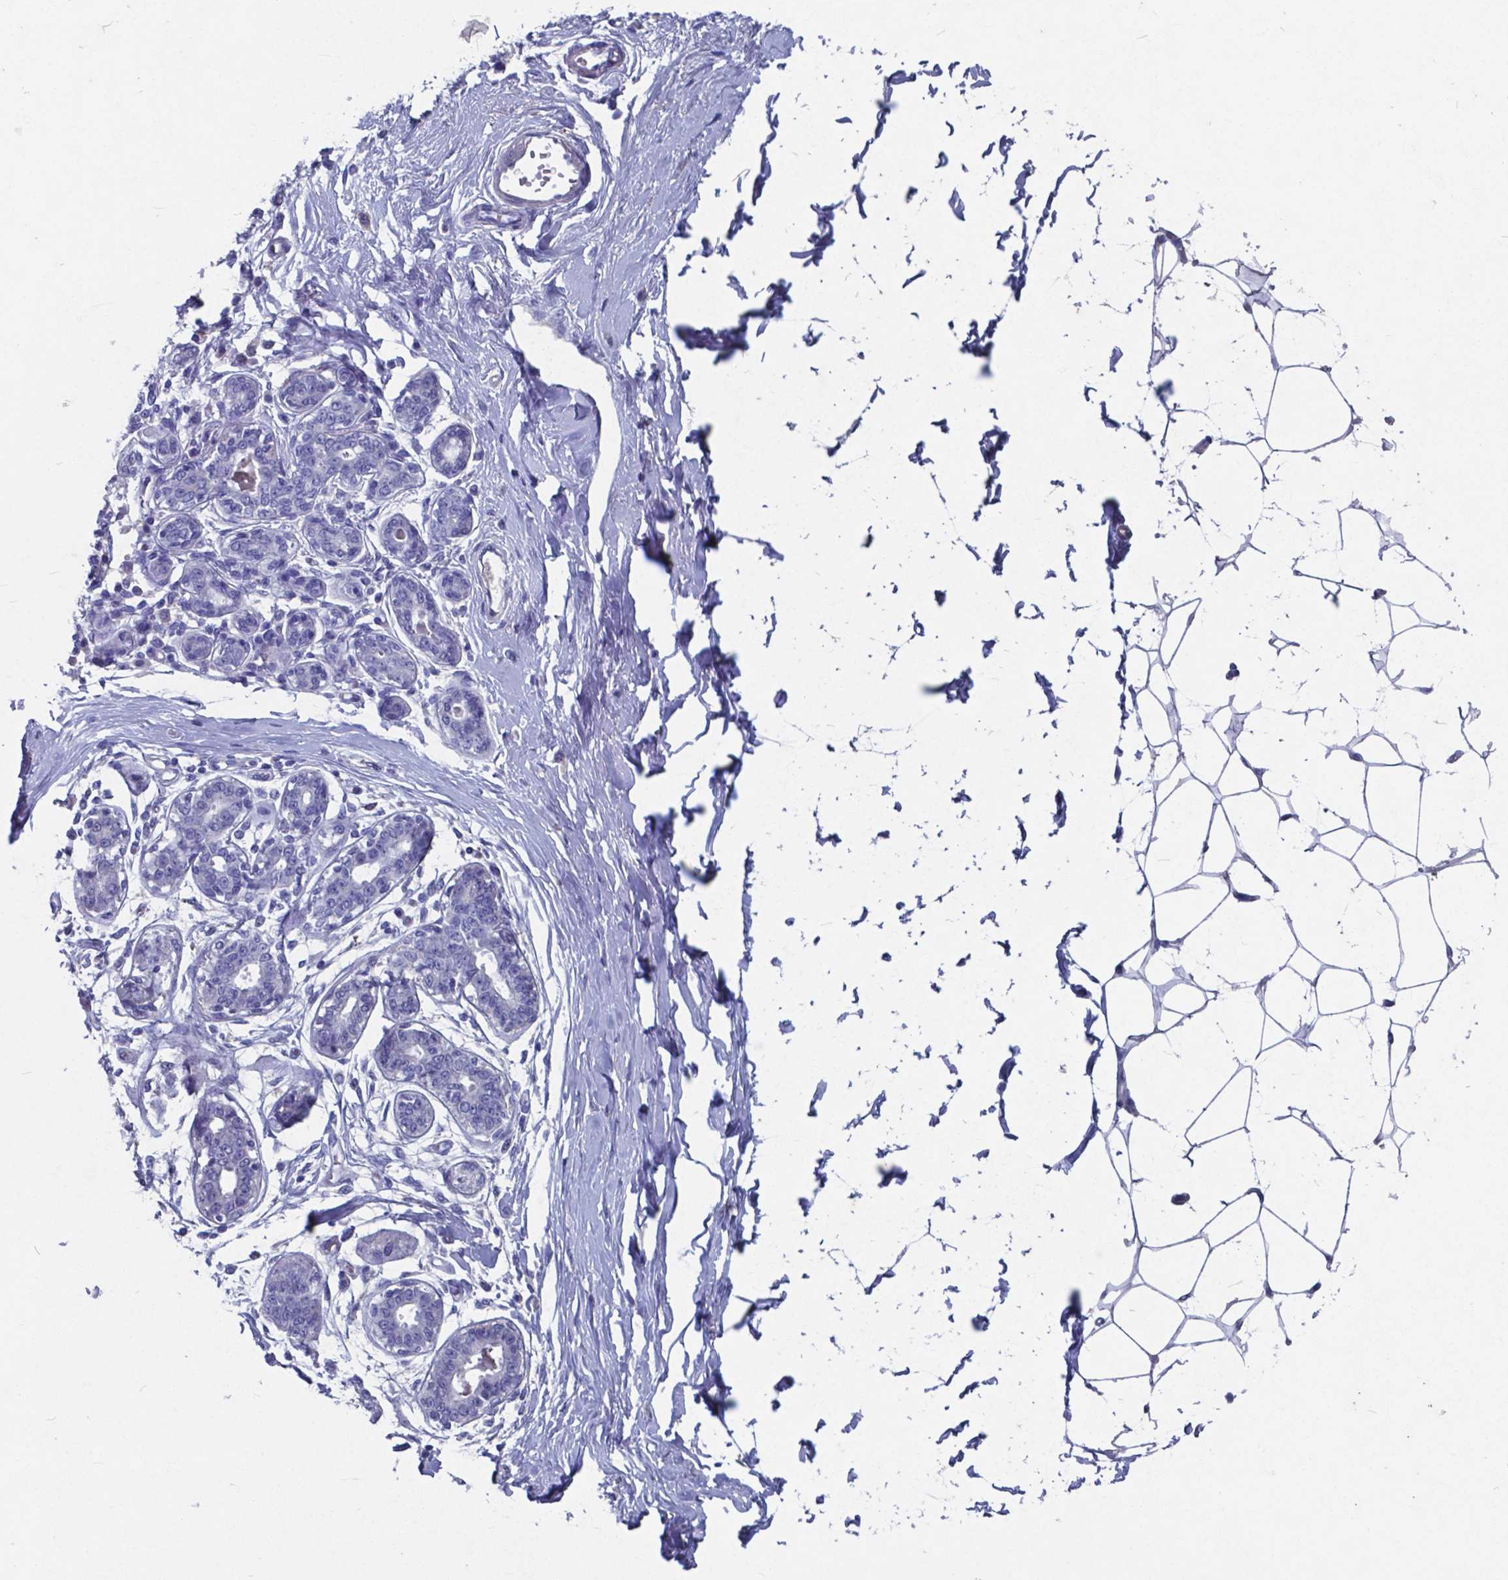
{"staining": {"intensity": "negative", "quantity": "none", "location": "none"}, "tissue": "breast", "cell_type": "Adipocytes", "image_type": "normal", "snomed": [{"axis": "morphology", "description": "Normal tissue, NOS"}, {"axis": "topography", "description": "Skin"}, {"axis": "topography", "description": "Breast"}], "caption": "This is a photomicrograph of IHC staining of normal breast, which shows no positivity in adipocytes.", "gene": "TTR", "patient": {"sex": "female", "age": 43}}